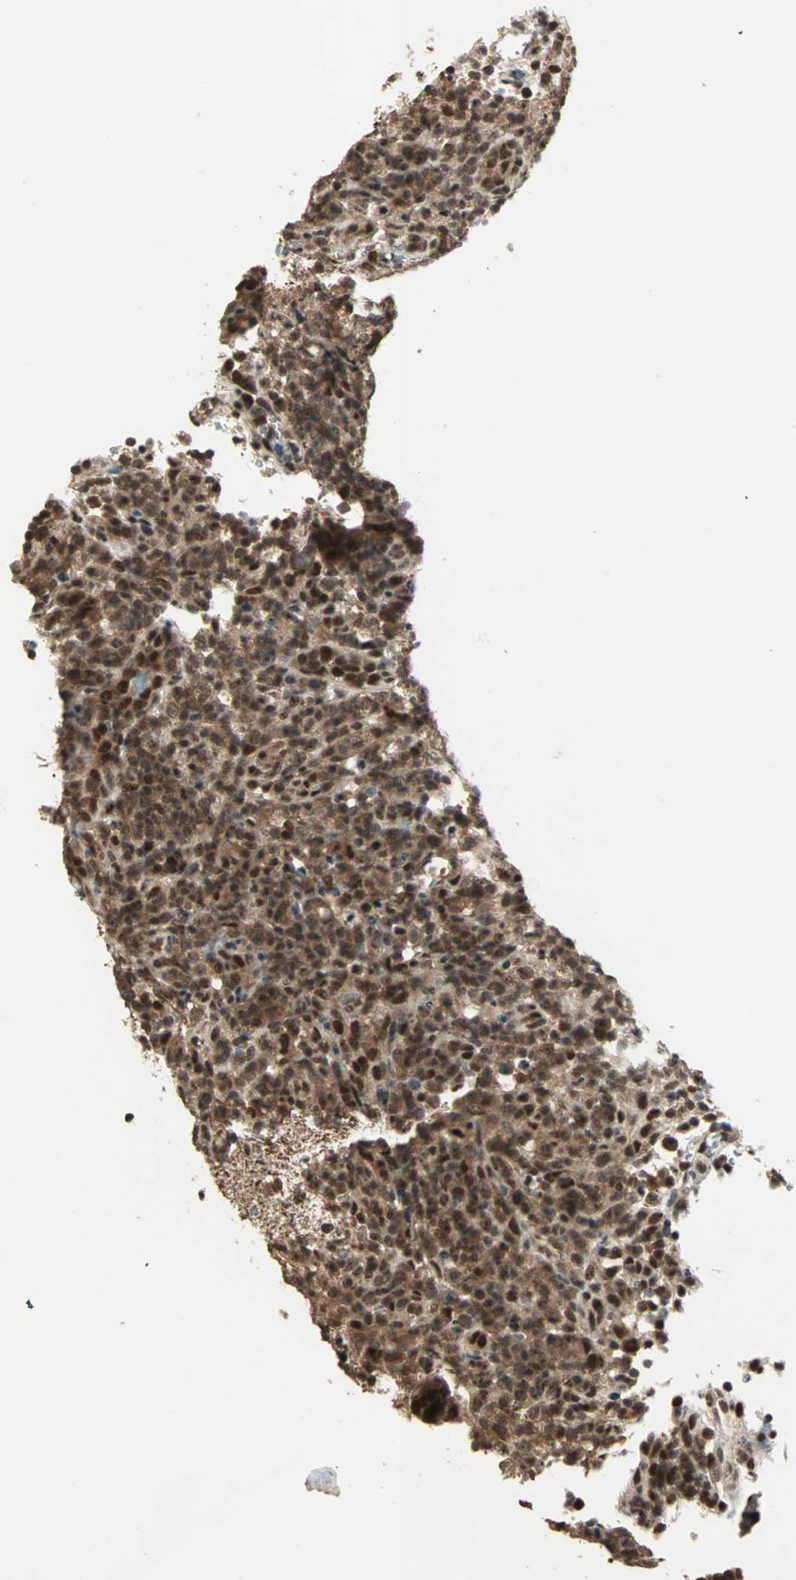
{"staining": {"intensity": "strong", "quantity": ">75%", "location": "cytoplasmic/membranous,nuclear"}, "tissue": "lymphoma", "cell_type": "Tumor cells", "image_type": "cancer", "snomed": [{"axis": "morphology", "description": "Malignant lymphoma, non-Hodgkin's type, High grade"}, {"axis": "topography", "description": "Lymph node"}], "caption": "Strong cytoplasmic/membranous and nuclear protein staining is appreciated in approximately >75% of tumor cells in malignant lymphoma, non-Hodgkin's type (high-grade).", "gene": "ZNF44", "patient": {"sex": "female", "age": 76}}